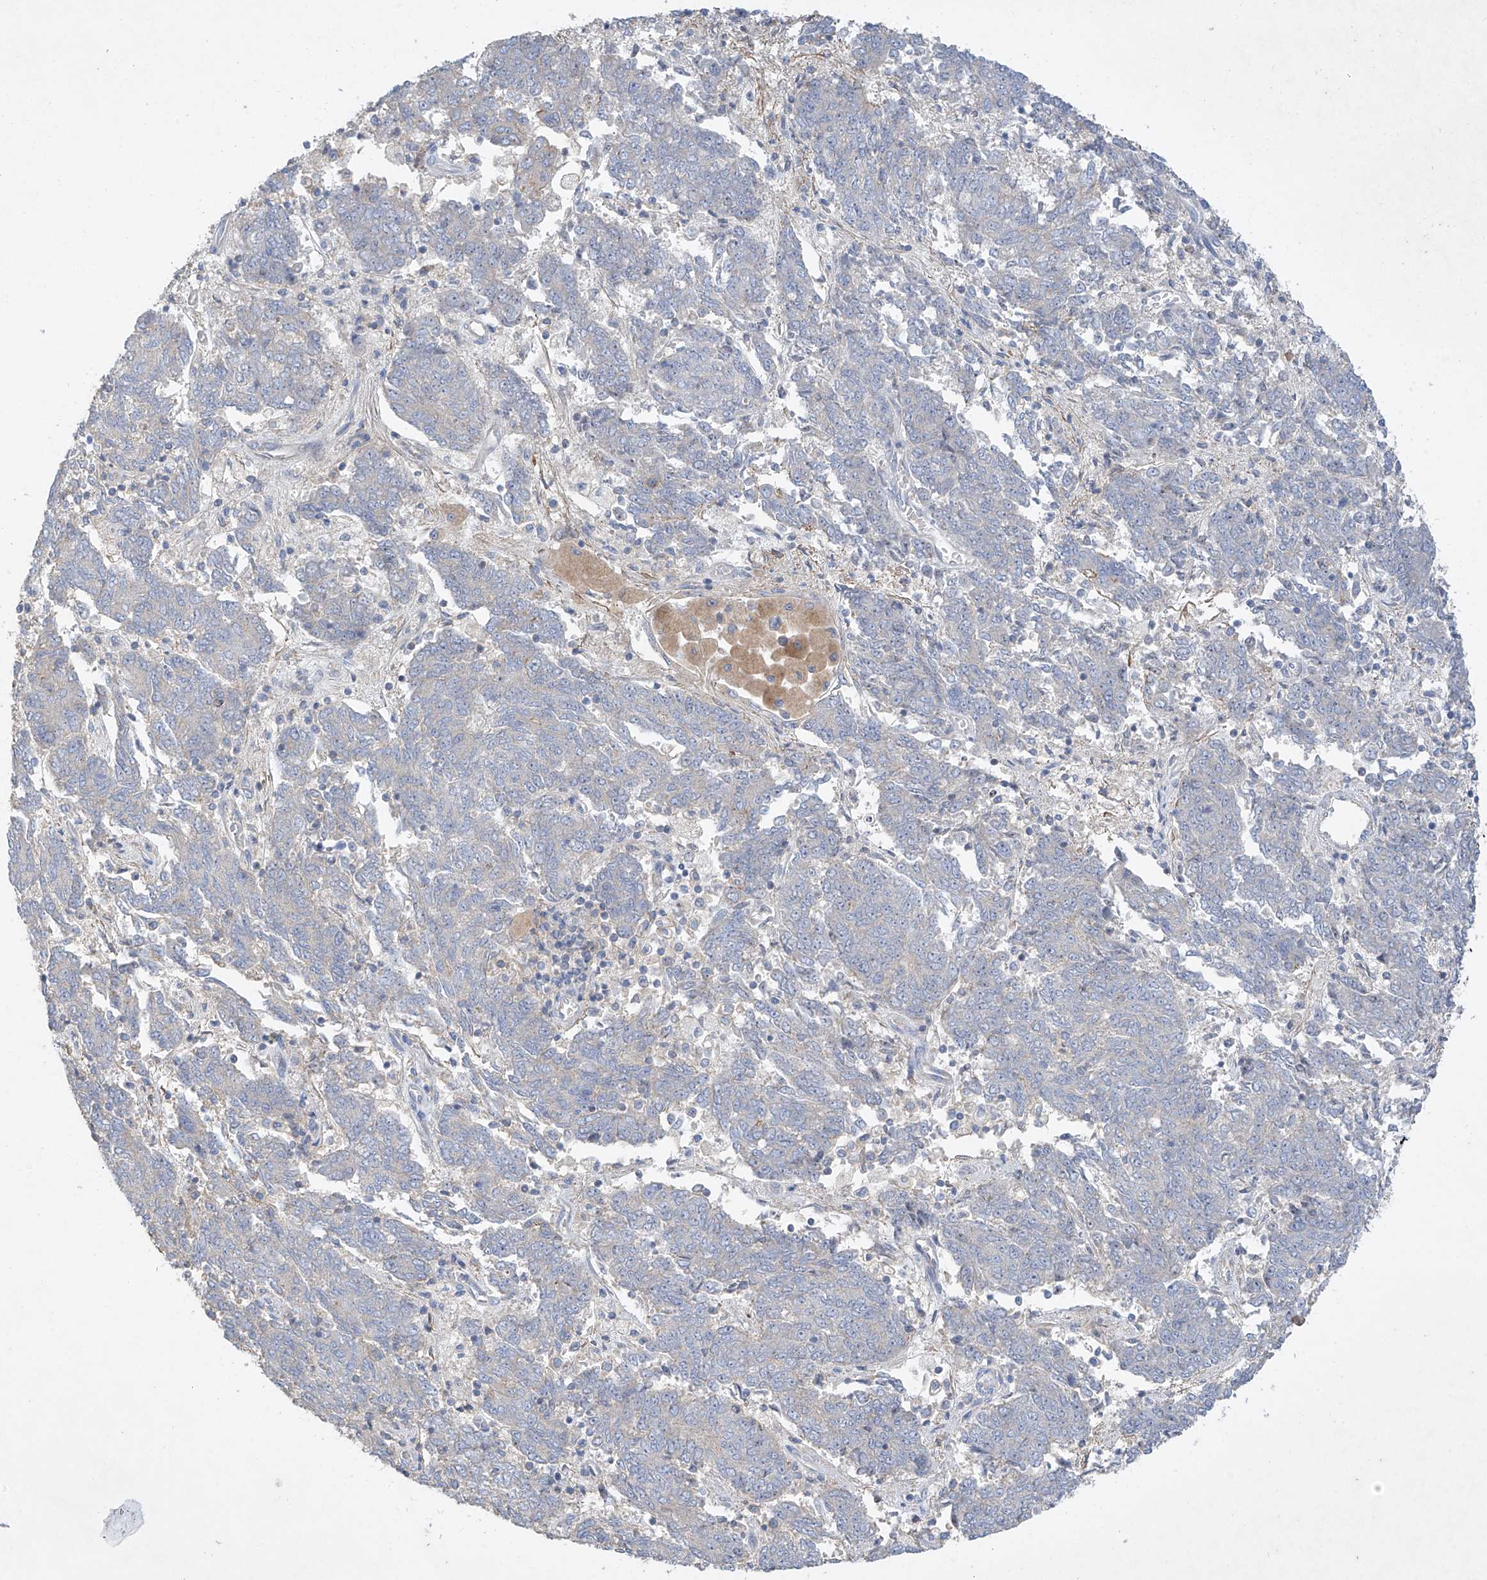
{"staining": {"intensity": "negative", "quantity": "none", "location": "none"}, "tissue": "endometrial cancer", "cell_type": "Tumor cells", "image_type": "cancer", "snomed": [{"axis": "morphology", "description": "Adenocarcinoma, NOS"}, {"axis": "topography", "description": "Endometrium"}], "caption": "The photomicrograph reveals no staining of tumor cells in adenocarcinoma (endometrial).", "gene": "PRSS12", "patient": {"sex": "female", "age": 80}}